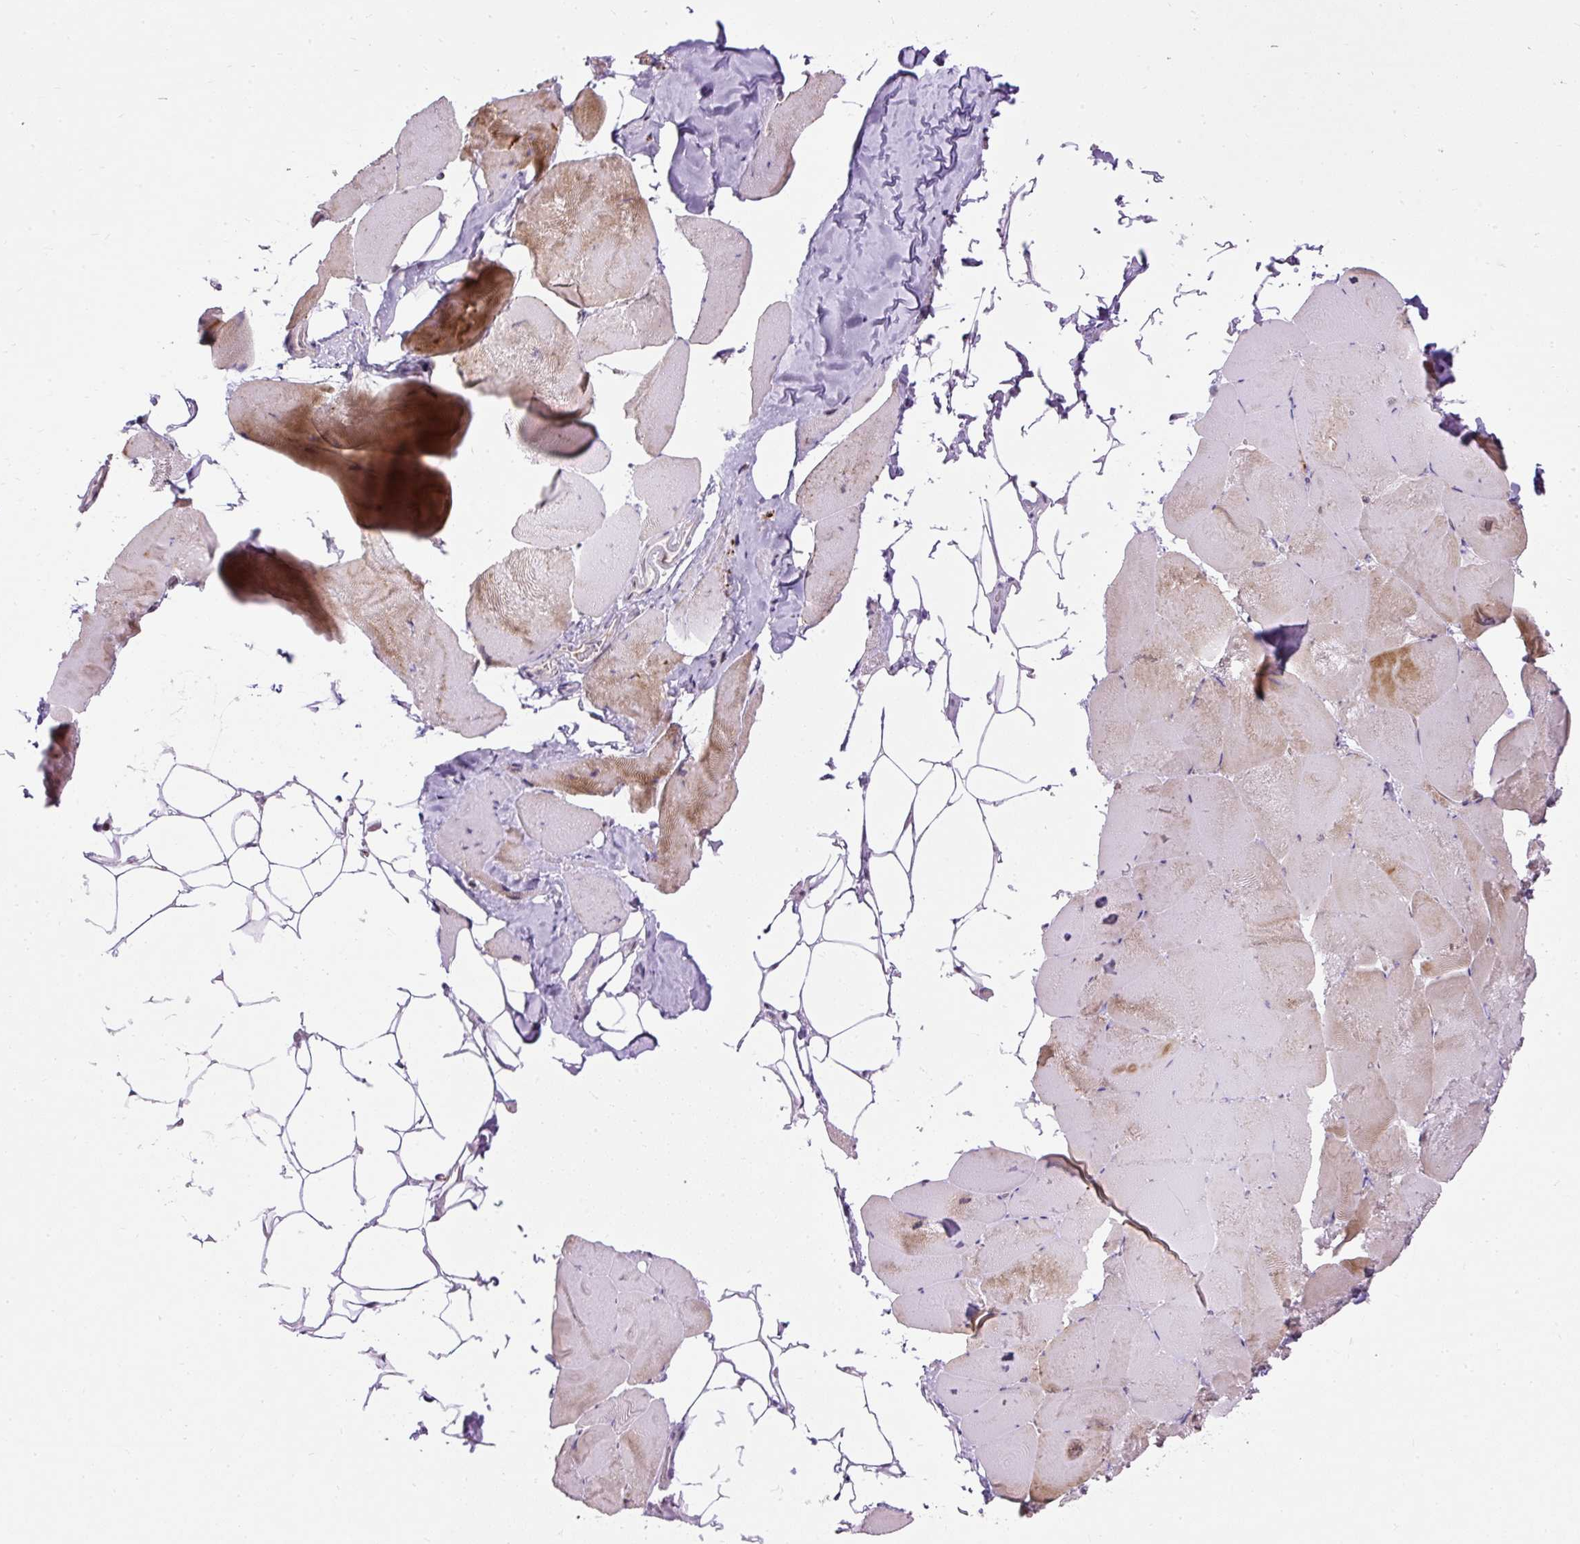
{"staining": {"intensity": "moderate", "quantity": "25%-75%", "location": "nuclear"}, "tissue": "skeletal muscle", "cell_type": "Myocytes", "image_type": "normal", "snomed": [{"axis": "morphology", "description": "Normal tissue, NOS"}, {"axis": "topography", "description": "Skeletal muscle"}], "caption": "IHC micrograph of benign human skeletal muscle stained for a protein (brown), which reveals medium levels of moderate nuclear expression in about 25%-75% of myocytes.", "gene": "ARHGEF18", "patient": {"sex": "female", "age": 64}}